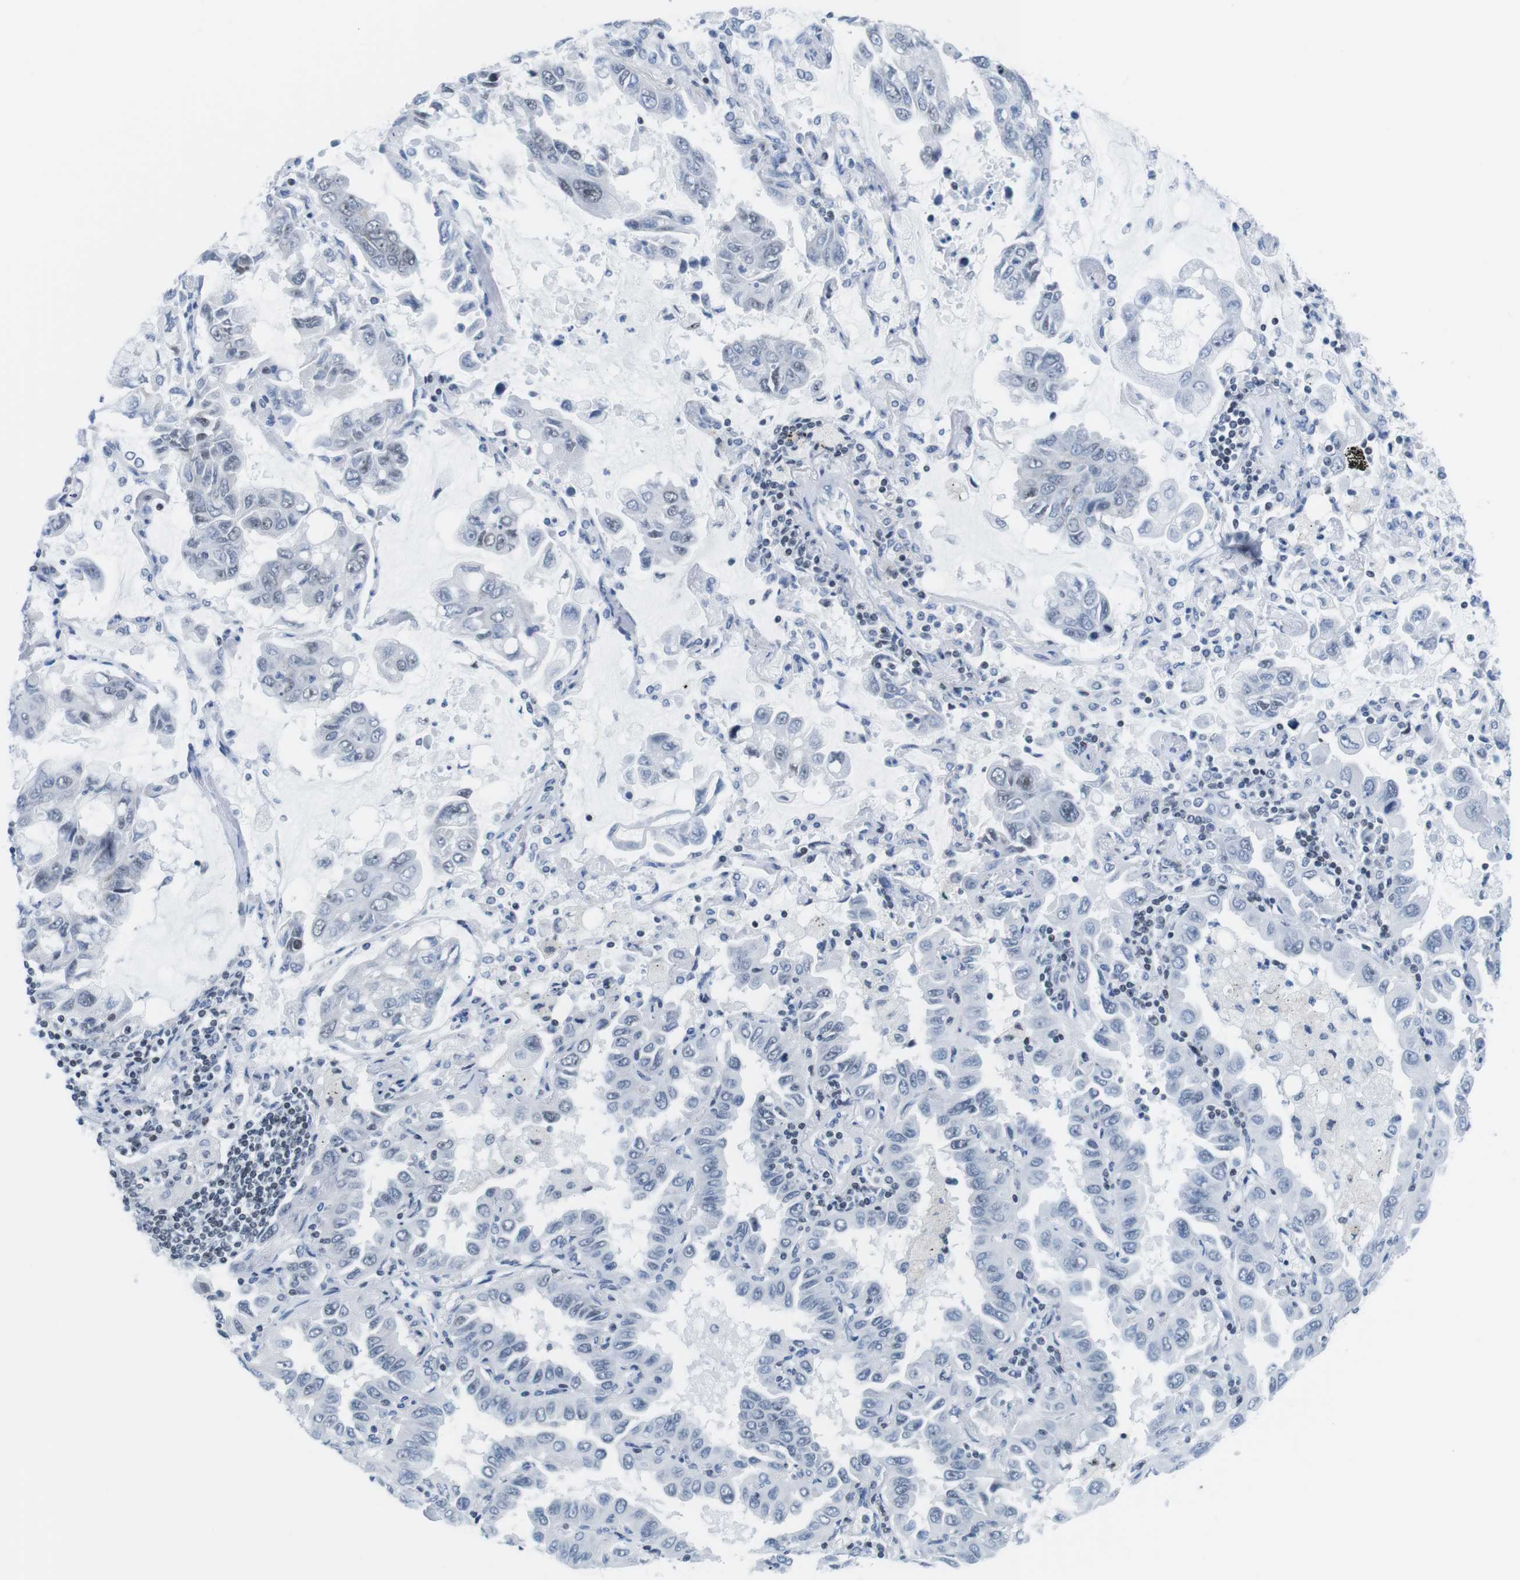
{"staining": {"intensity": "negative", "quantity": "none", "location": "none"}, "tissue": "lung cancer", "cell_type": "Tumor cells", "image_type": "cancer", "snomed": [{"axis": "morphology", "description": "Adenocarcinoma, NOS"}, {"axis": "topography", "description": "Lung"}], "caption": "Immunohistochemical staining of adenocarcinoma (lung) exhibits no significant staining in tumor cells.", "gene": "NIFK", "patient": {"sex": "male", "age": 64}}